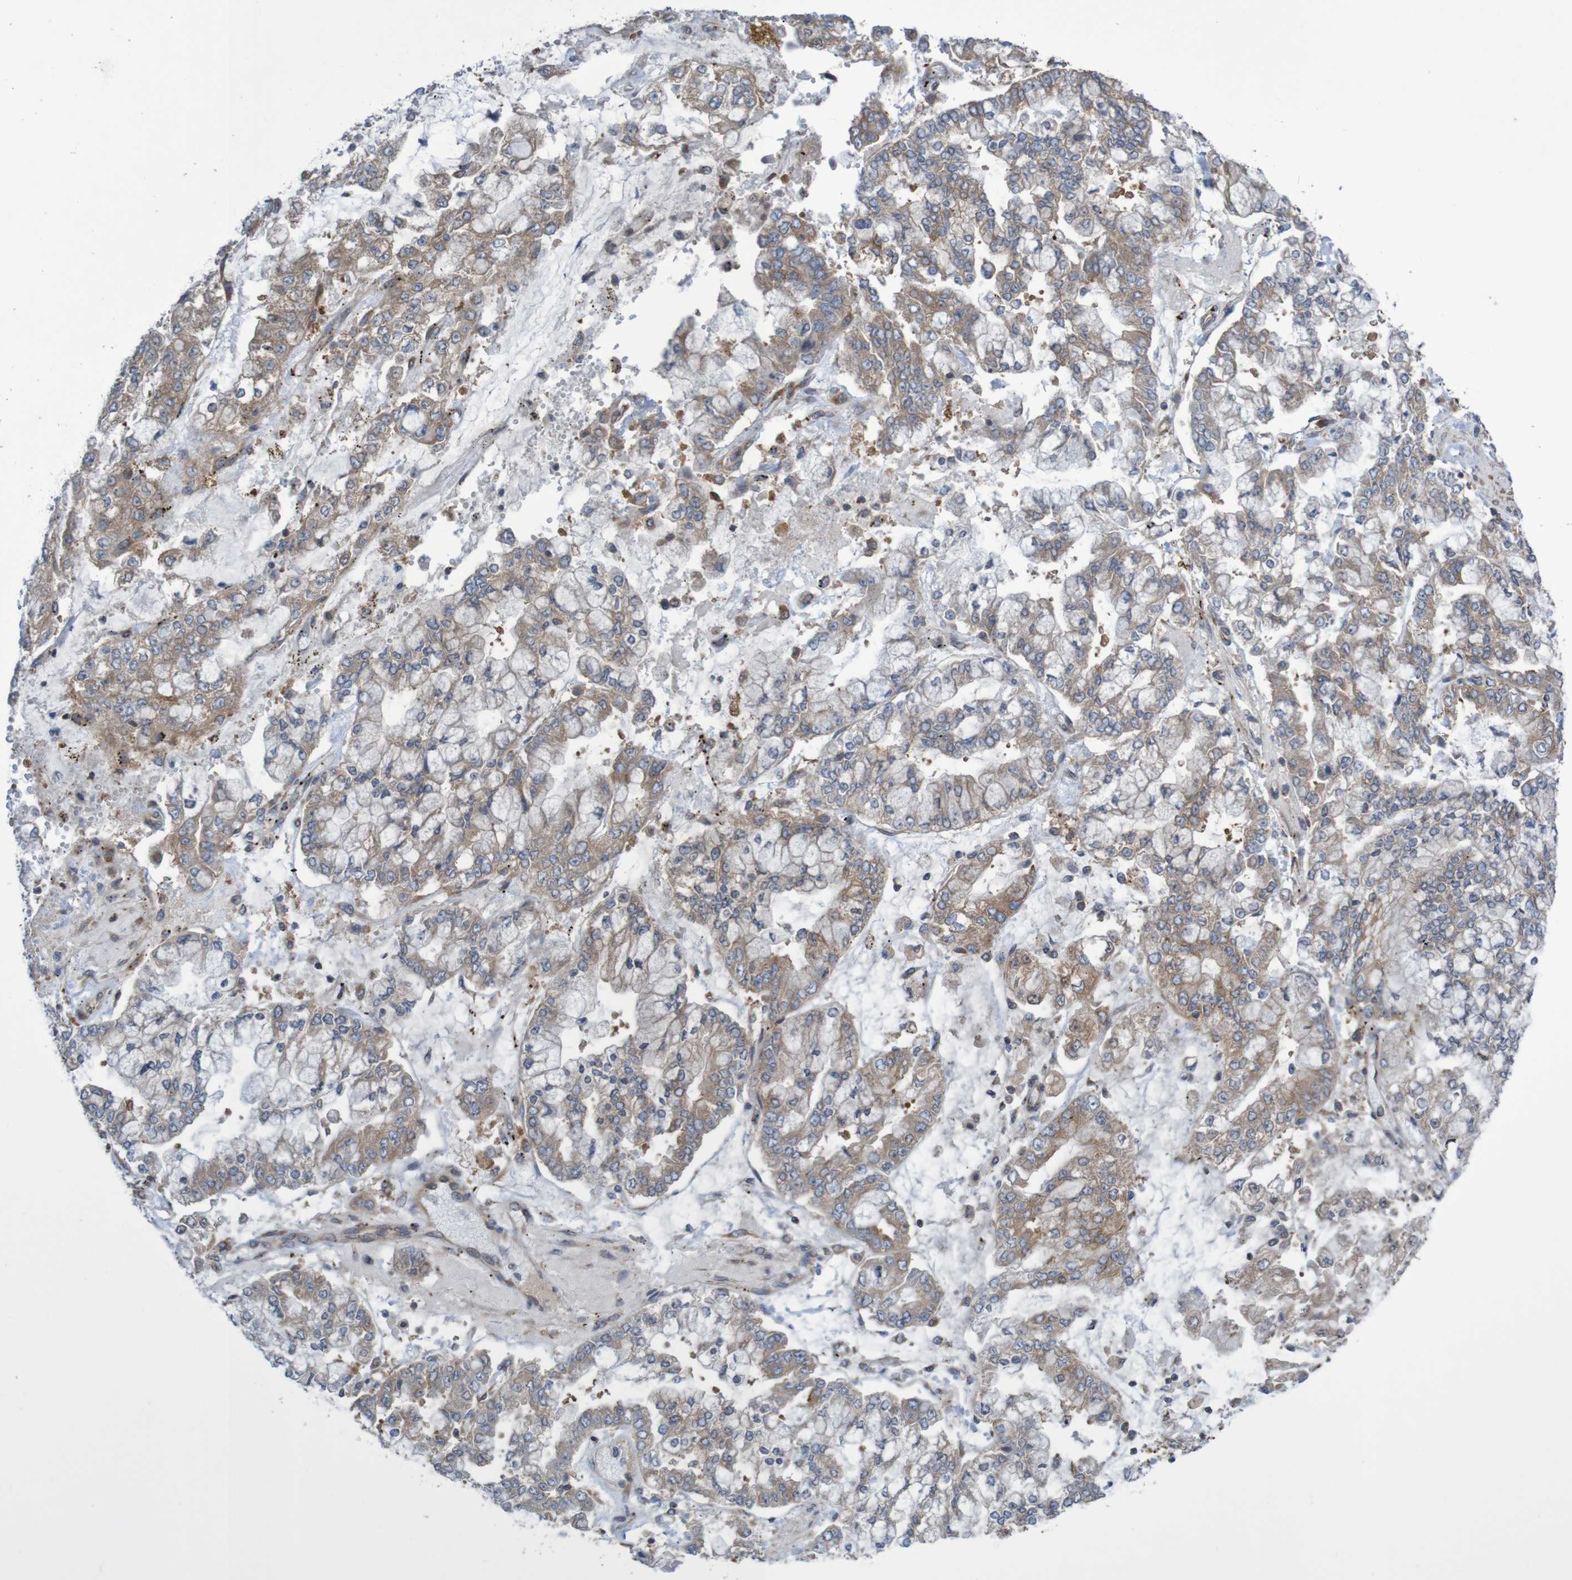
{"staining": {"intensity": "moderate", "quantity": "25%-75%", "location": "cytoplasmic/membranous"}, "tissue": "stomach cancer", "cell_type": "Tumor cells", "image_type": "cancer", "snomed": [{"axis": "morphology", "description": "Adenocarcinoma, NOS"}, {"axis": "topography", "description": "Stomach"}], "caption": "High-magnification brightfield microscopy of stomach cancer stained with DAB (3,3'-diaminobenzidine) (brown) and counterstained with hematoxylin (blue). tumor cells exhibit moderate cytoplasmic/membranous positivity is identified in approximately25%-75% of cells.", "gene": "LRRC47", "patient": {"sex": "male", "age": 76}}